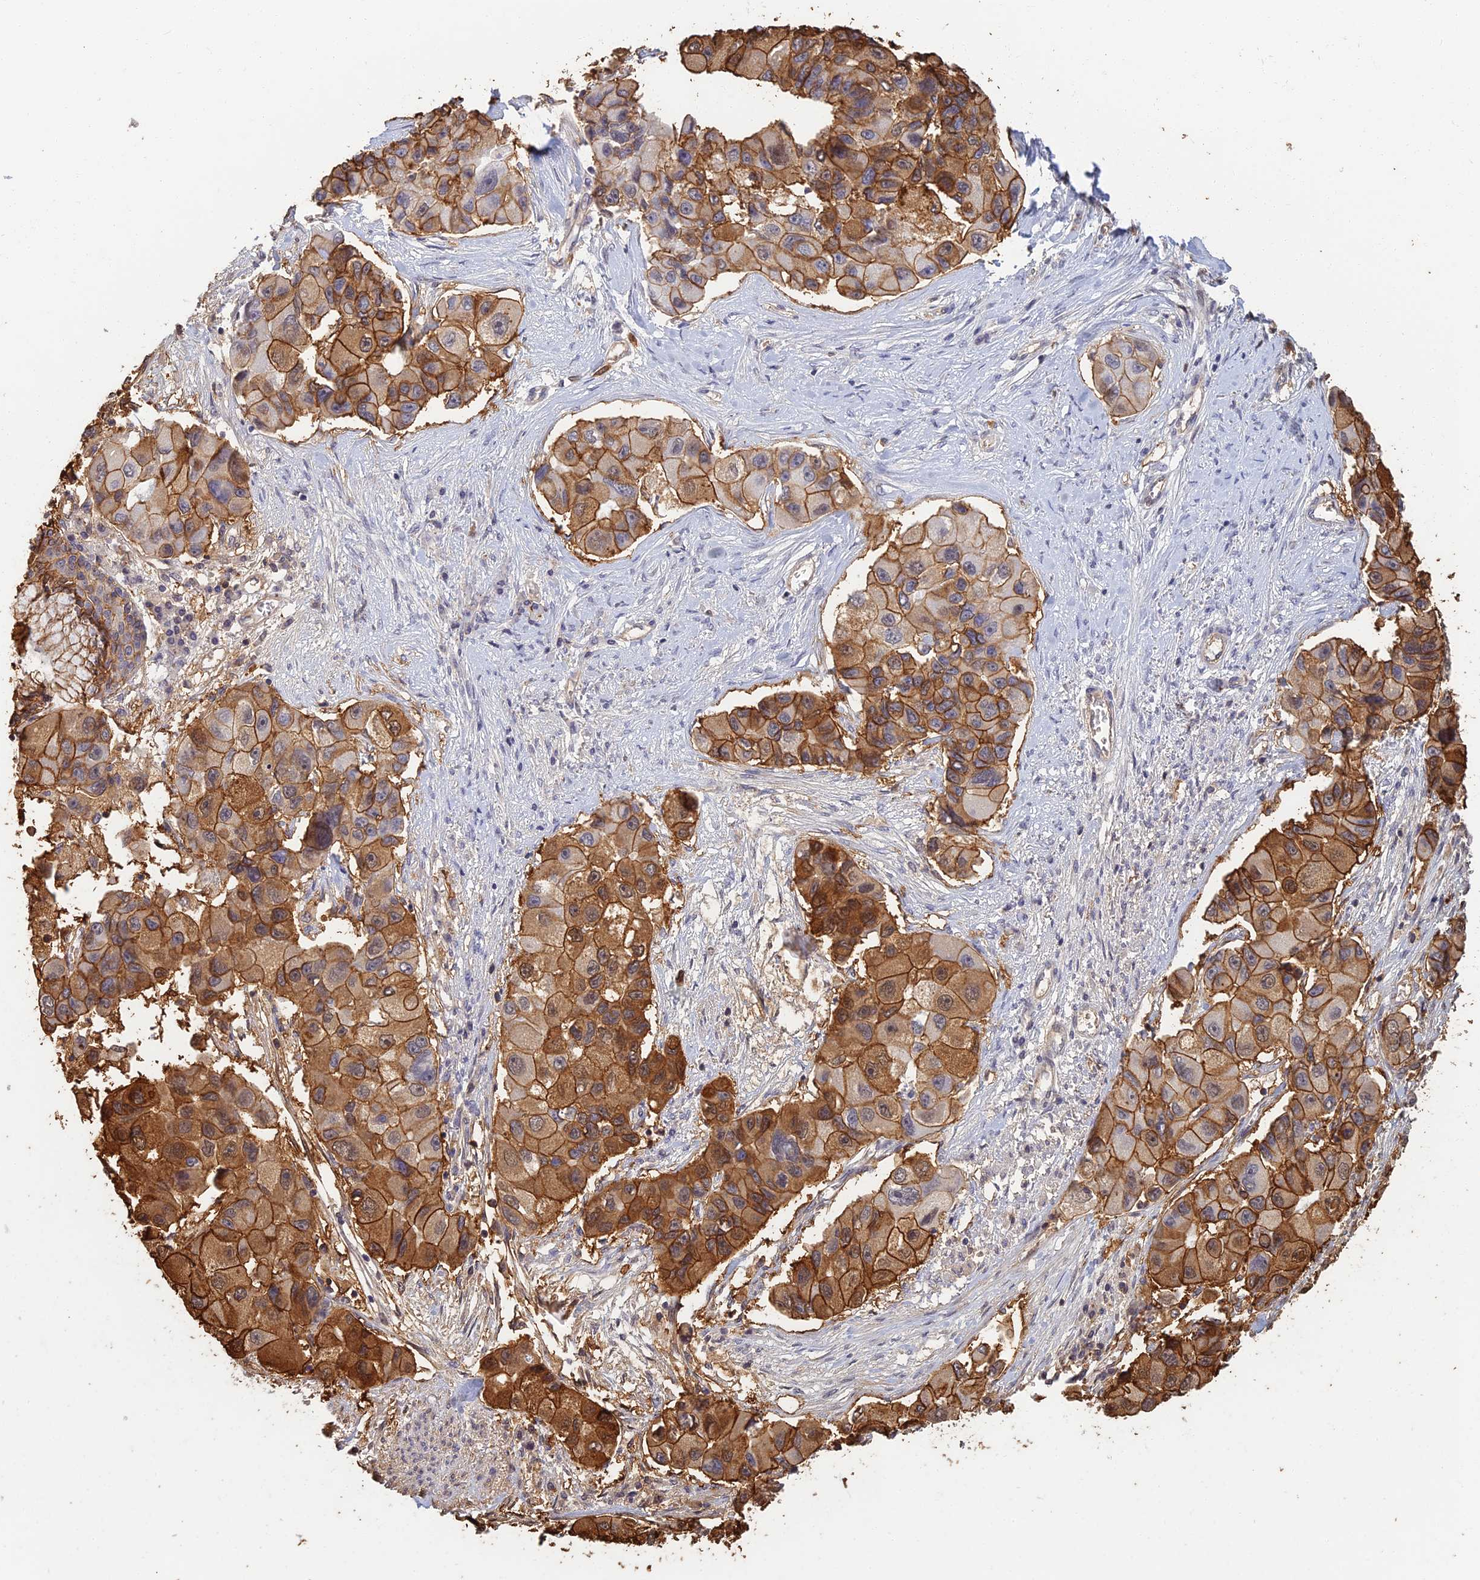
{"staining": {"intensity": "strong", "quantity": ">75%", "location": "cytoplasmic/membranous"}, "tissue": "lung cancer", "cell_type": "Tumor cells", "image_type": "cancer", "snomed": [{"axis": "morphology", "description": "Adenocarcinoma, NOS"}, {"axis": "topography", "description": "Lung"}], "caption": "Immunohistochemistry (IHC) (DAB) staining of human lung adenocarcinoma reveals strong cytoplasmic/membranous protein positivity in about >75% of tumor cells.", "gene": "LRRN3", "patient": {"sex": "female", "age": 54}}